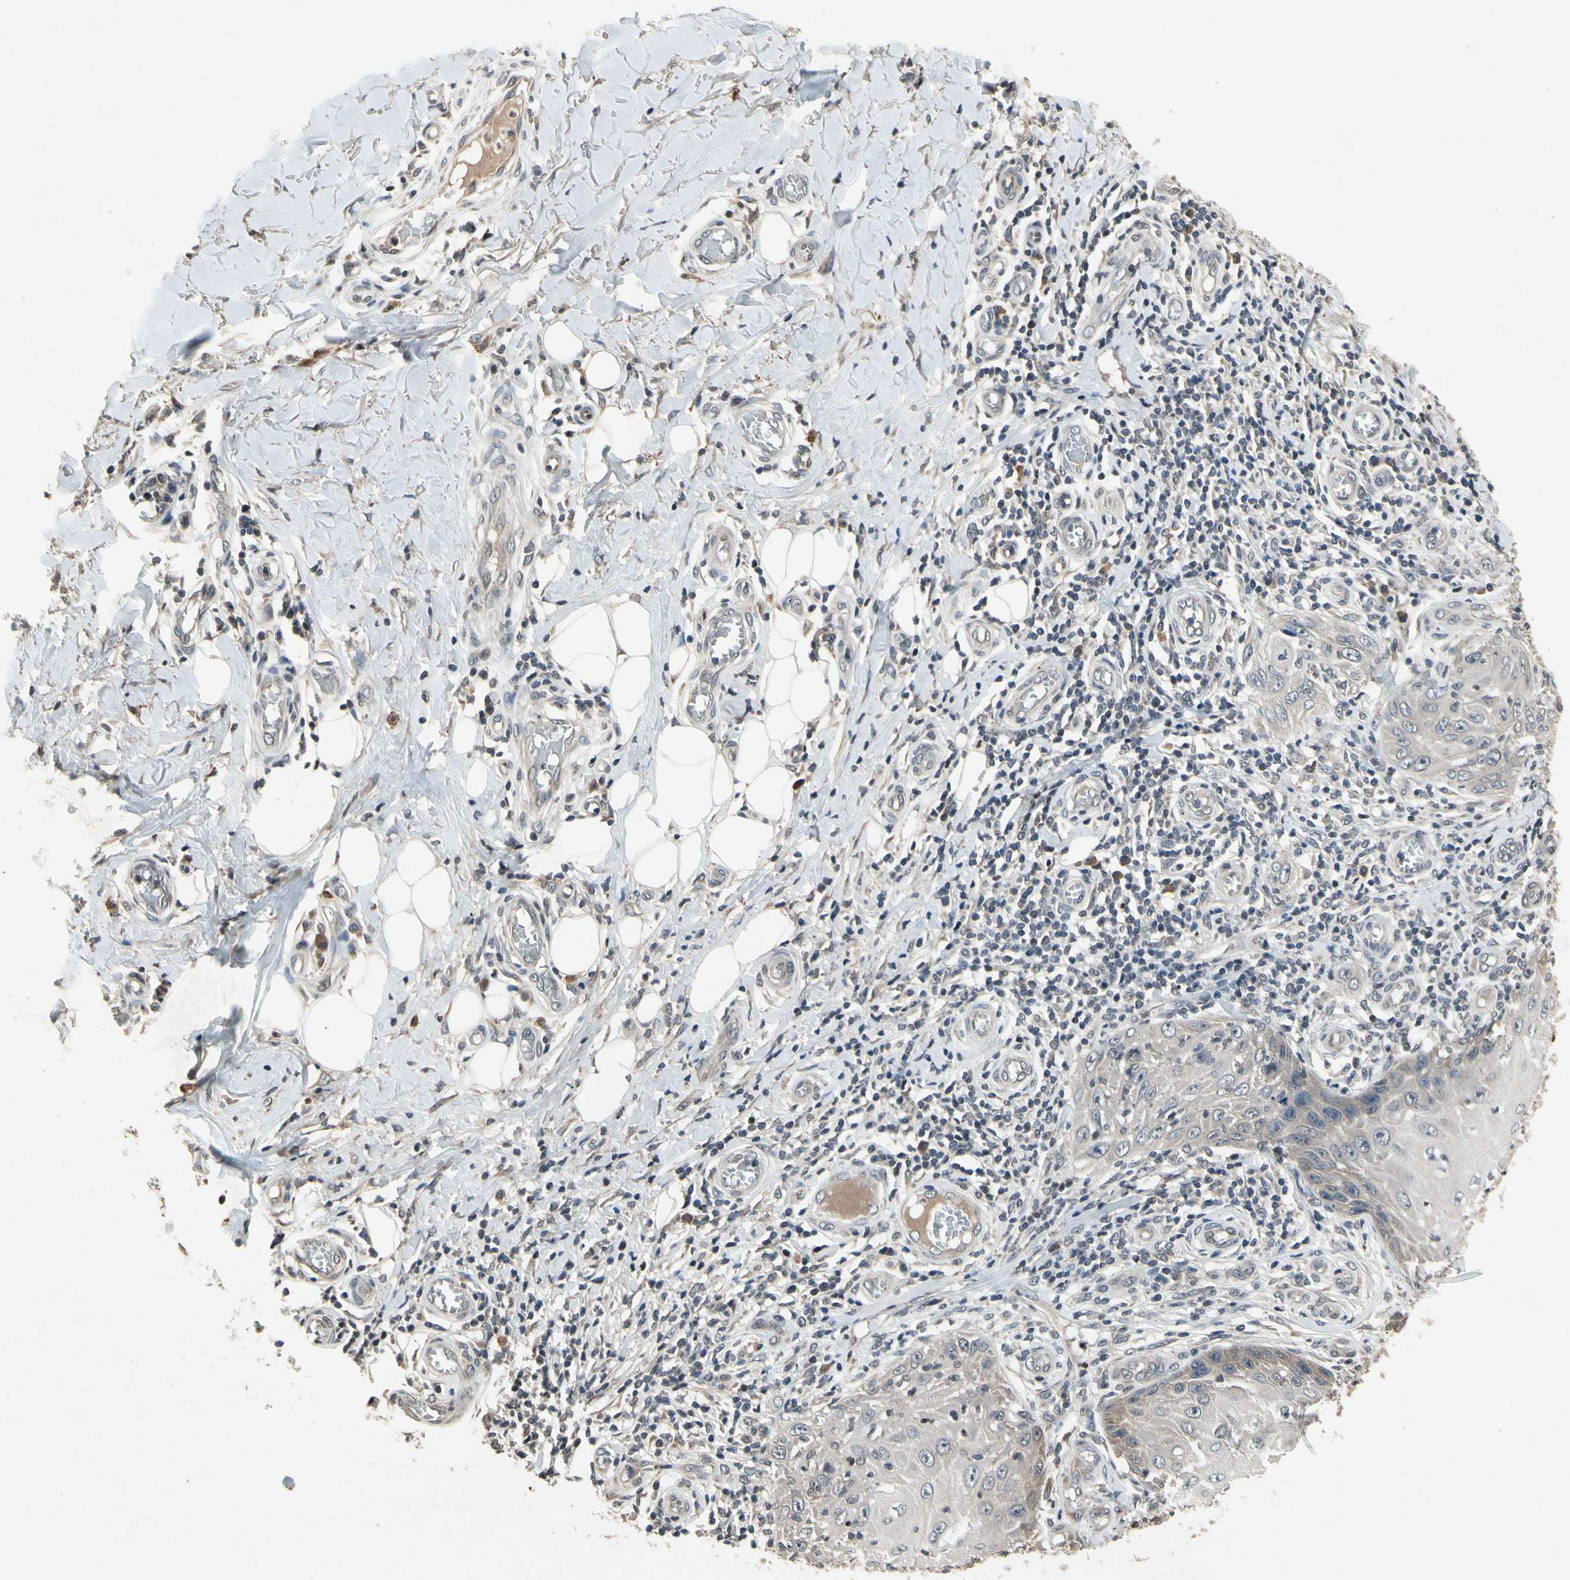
{"staining": {"intensity": "weak", "quantity": "<25%", "location": "cytoplasmic/membranous"}, "tissue": "skin cancer", "cell_type": "Tumor cells", "image_type": "cancer", "snomed": [{"axis": "morphology", "description": "Squamous cell carcinoma, NOS"}, {"axis": "topography", "description": "Skin"}], "caption": "Immunohistochemical staining of squamous cell carcinoma (skin) displays no significant expression in tumor cells.", "gene": "DPY19L3", "patient": {"sex": "female", "age": 73}}